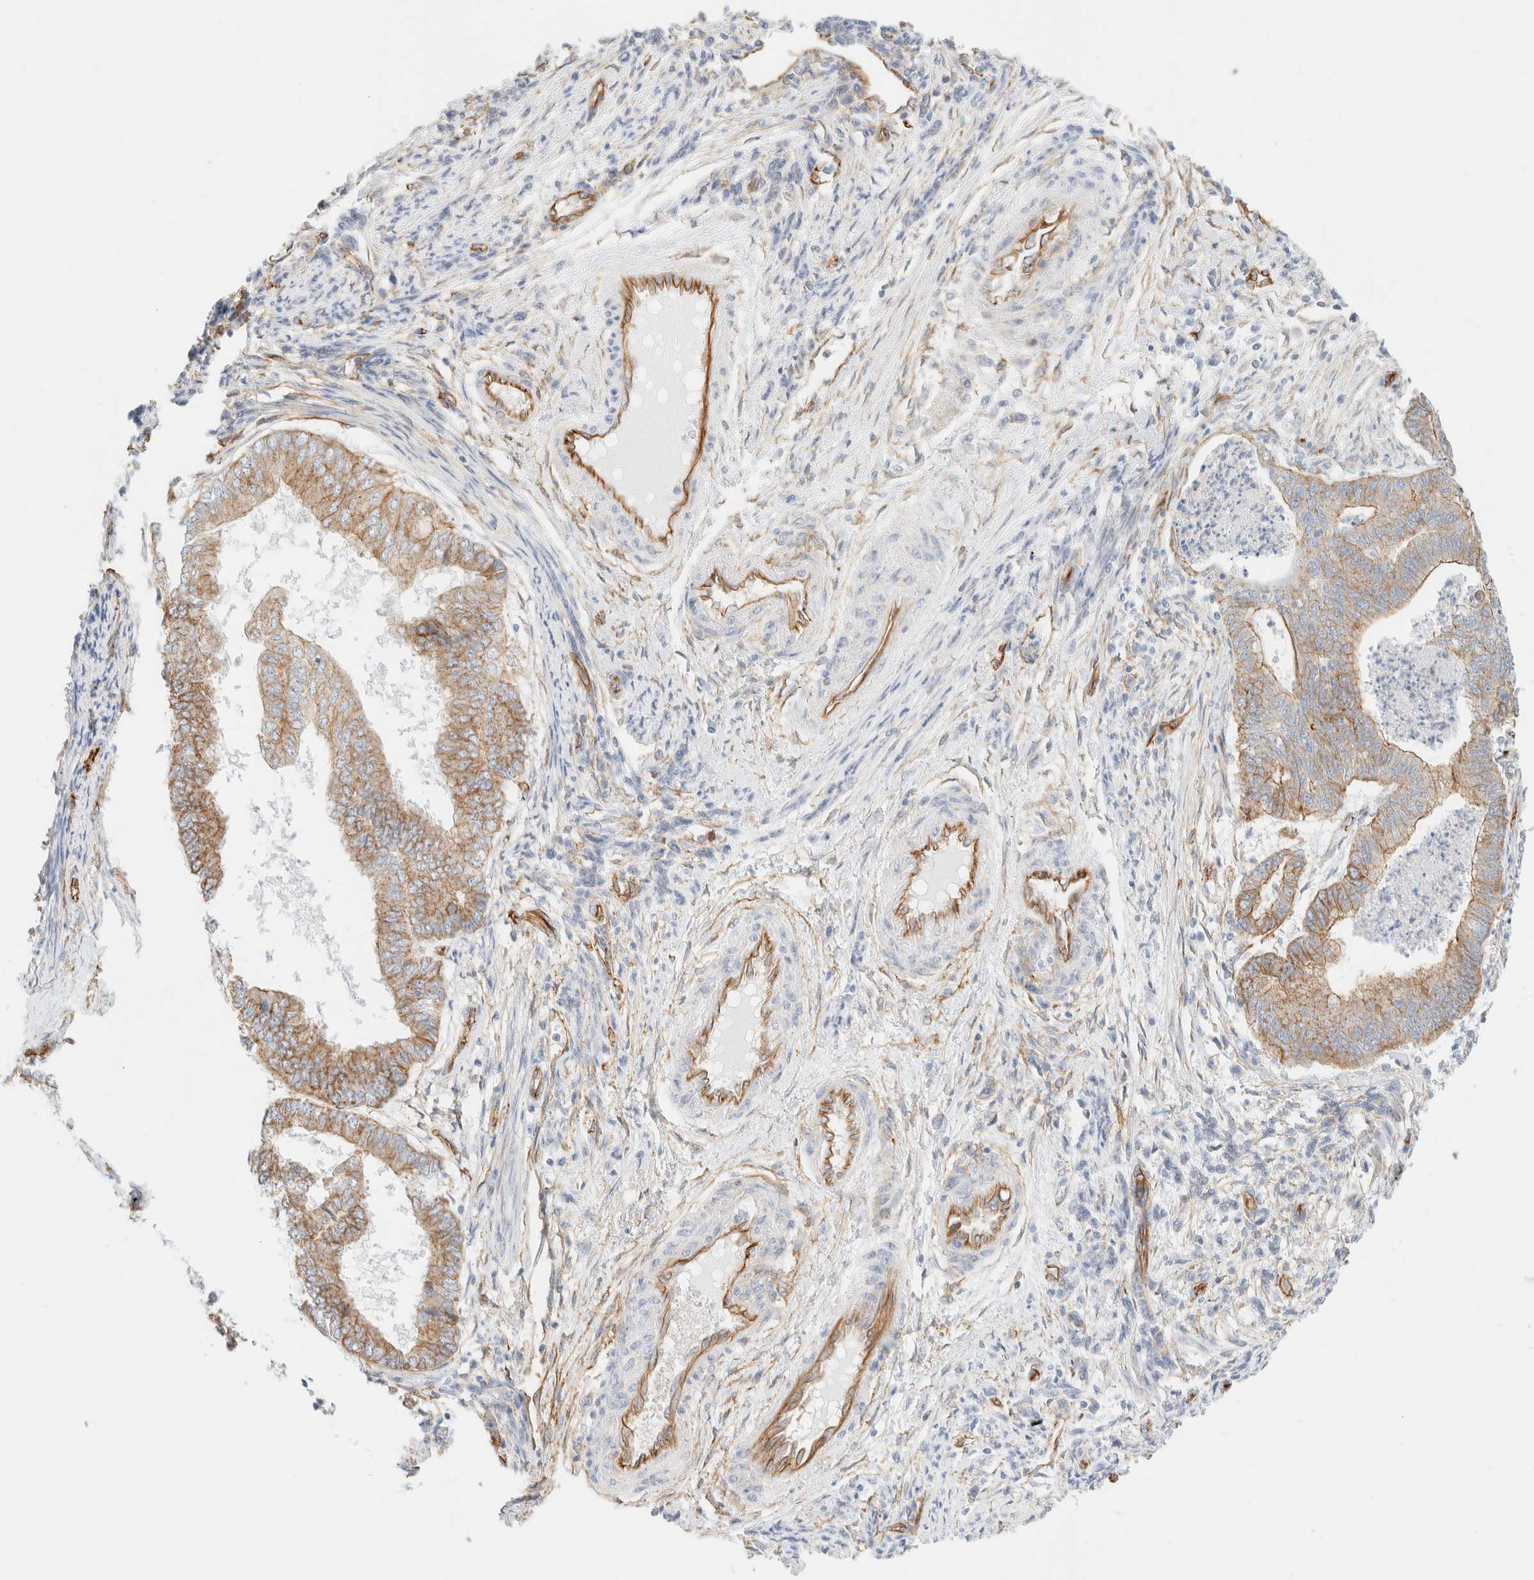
{"staining": {"intensity": "moderate", "quantity": ">75%", "location": "cytoplasmic/membranous"}, "tissue": "endometrial cancer", "cell_type": "Tumor cells", "image_type": "cancer", "snomed": [{"axis": "morphology", "description": "Polyp, NOS"}, {"axis": "morphology", "description": "Adenocarcinoma, NOS"}, {"axis": "morphology", "description": "Adenoma, NOS"}, {"axis": "topography", "description": "Endometrium"}], "caption": "Endometrial cancer (adenocarcinoma) stained with a brown dye demonstrates moderate cytoplasmic/membranous positive staining in about >75% of tumor cells.", "gene": "CYB5R4", "patient": {"sex": "female", "age": 79}}